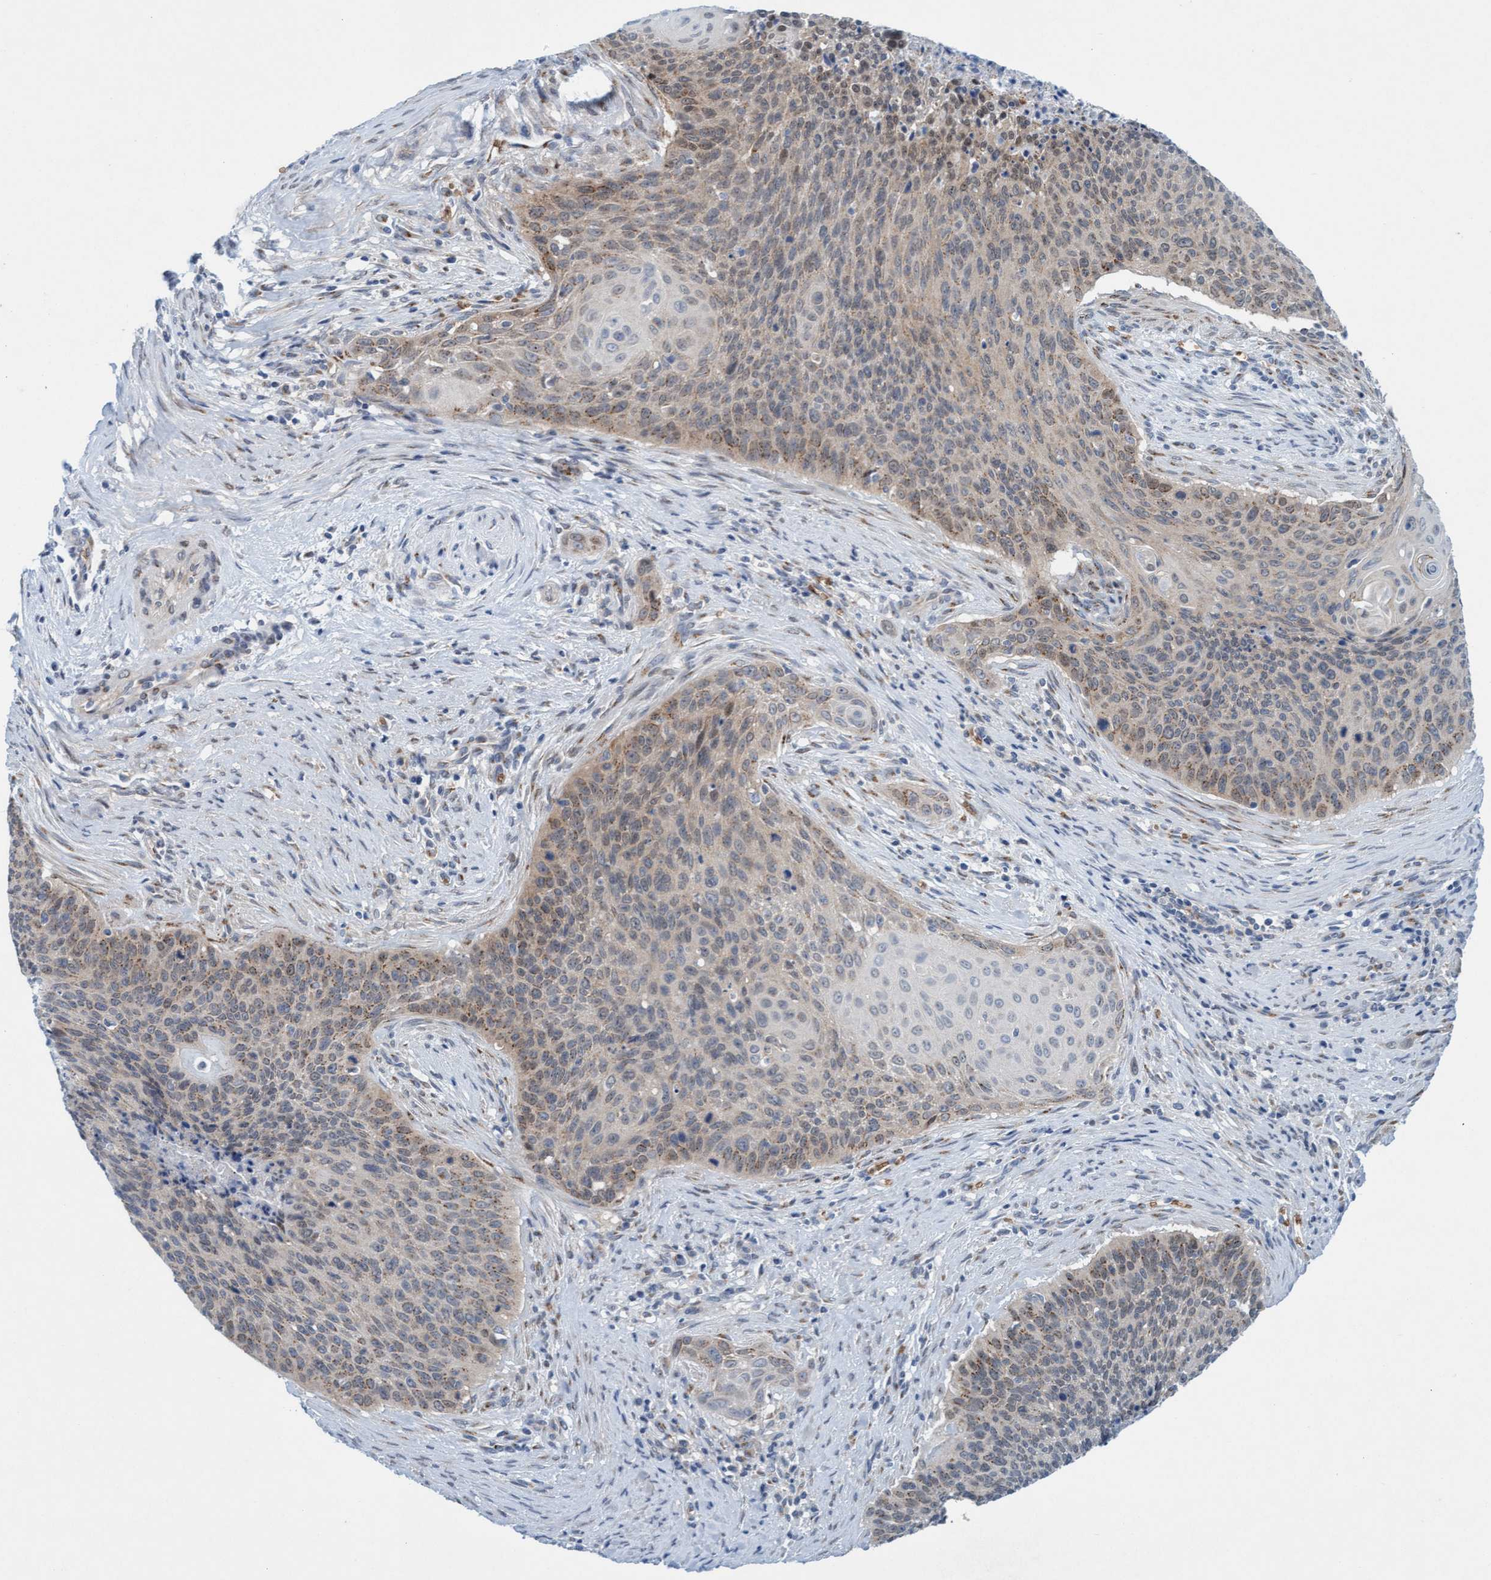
{"staining": {"intensity": "weak", "quantity": "25%-75%", "location": "cytoplasmic/membranous"}, "tissue": "cervical cancer", "cell_type": "Tumor cells", "image_type": "cancer", "snomed": [{"axis": "morphology", "description": "Squamous cell carcinoma, NOS"}, {"axis": "topography", "description": "Cervix"}], "caption": "A brown stain shows weak cytoplasmic/membranous positivity of a protein in human squamous cell carcinoma (cervical) tumor cells.", "gene": "SPEM2", "patient": {"sex": "female", "age": 55}}